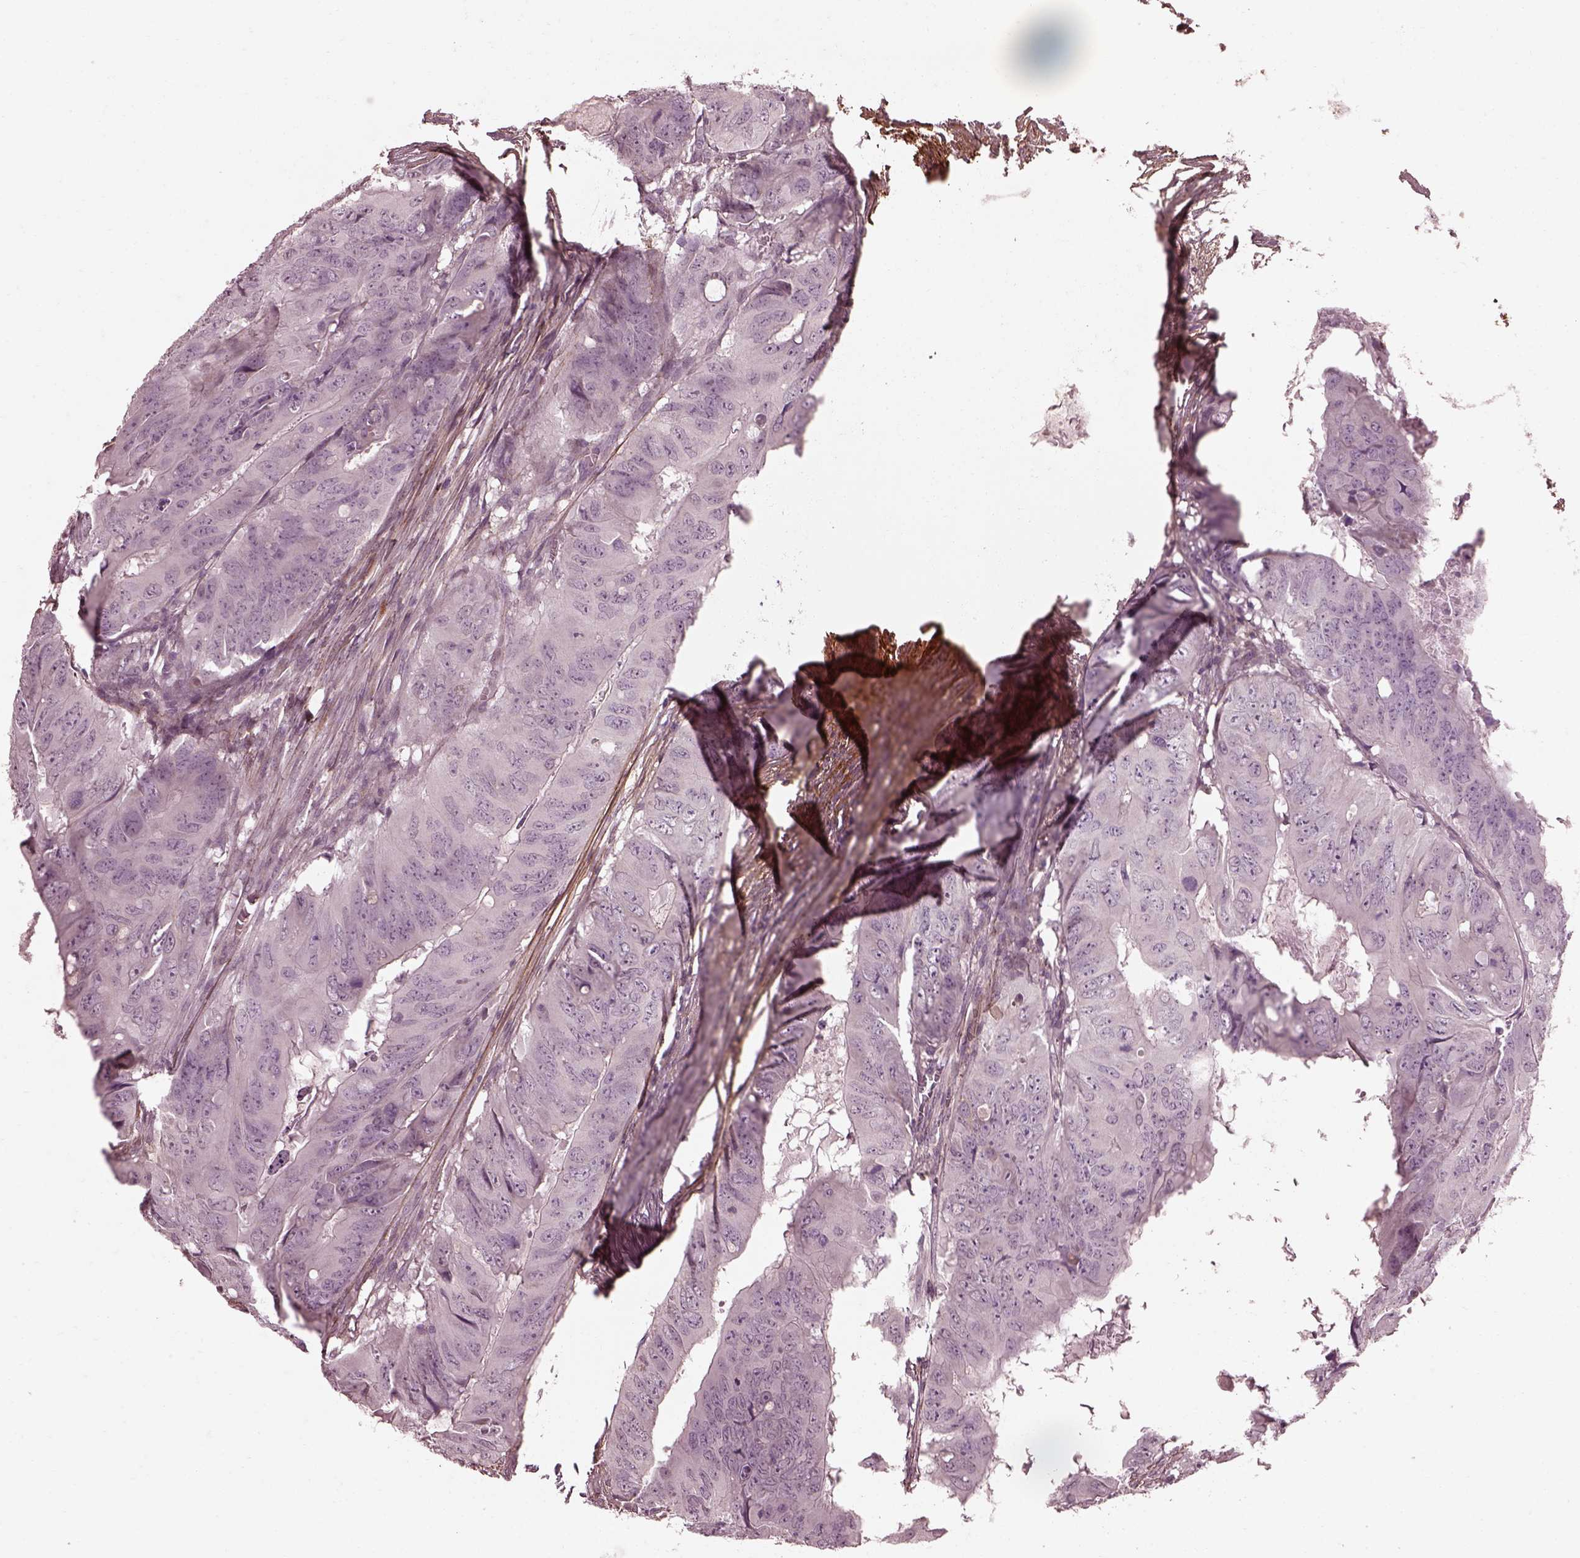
{"staining": {"intensity": "negative", "quantity": "none", "location": "none"}, "tissue": "colorectal cancer", "cell_type": "Tumor cells", "image_type": "cancer", "snomed": [{"axis": "morphology", "description": "Adenocarcinoma, NOS"}, {"axis": "topography", "description": "Colon"}], "caption": "Tumor cells show no significant expression in colorectal cancer.", "gene": "EFEMP1", "patient": {"sex": "male", "age": 79}}